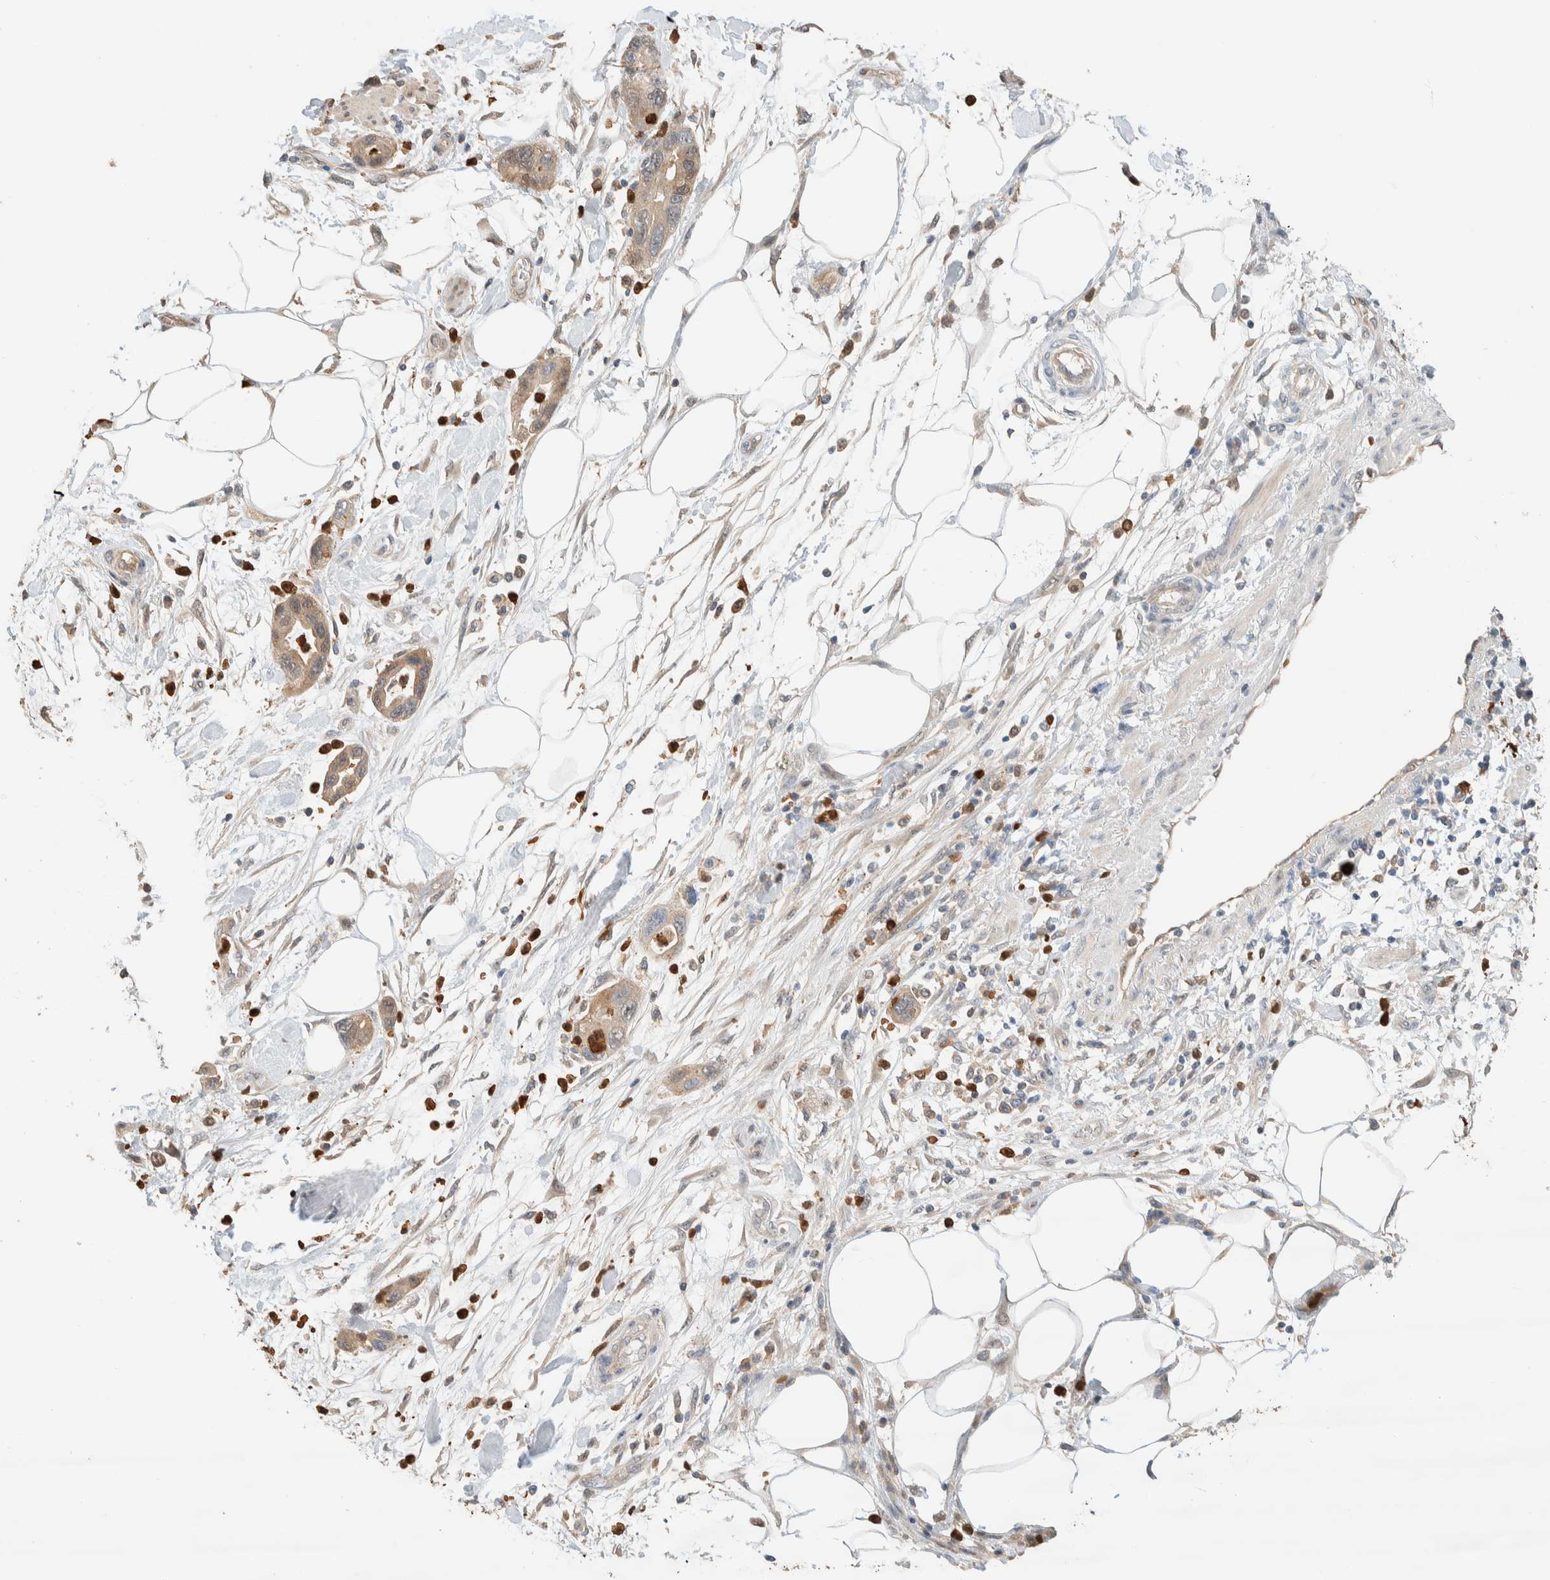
{"staining": {"intensity": "weak", "quantity": ">75%", "location": "cytoplasmic/membranous"}, "tissue": "pancreatic cancer", "cell_type": "Tumor cells", "image_type": "cancer", "snomed": [{"axis": "morphology", "description": "Normal tissue, NOS"}, {"axis": "morphology", "description": "Adenocarcinoma, NOS"}, {"axis": "topography", "description": "Pancreas"}], "caption": "Weak cytoplasmic/membranous staining is present in approximately >75% of tumor cells in pancreatic adenocarcinoma. Nuclei are stained in blue.", "gene": "SETD4", "patient": {"sex": "female", "age": 71}}